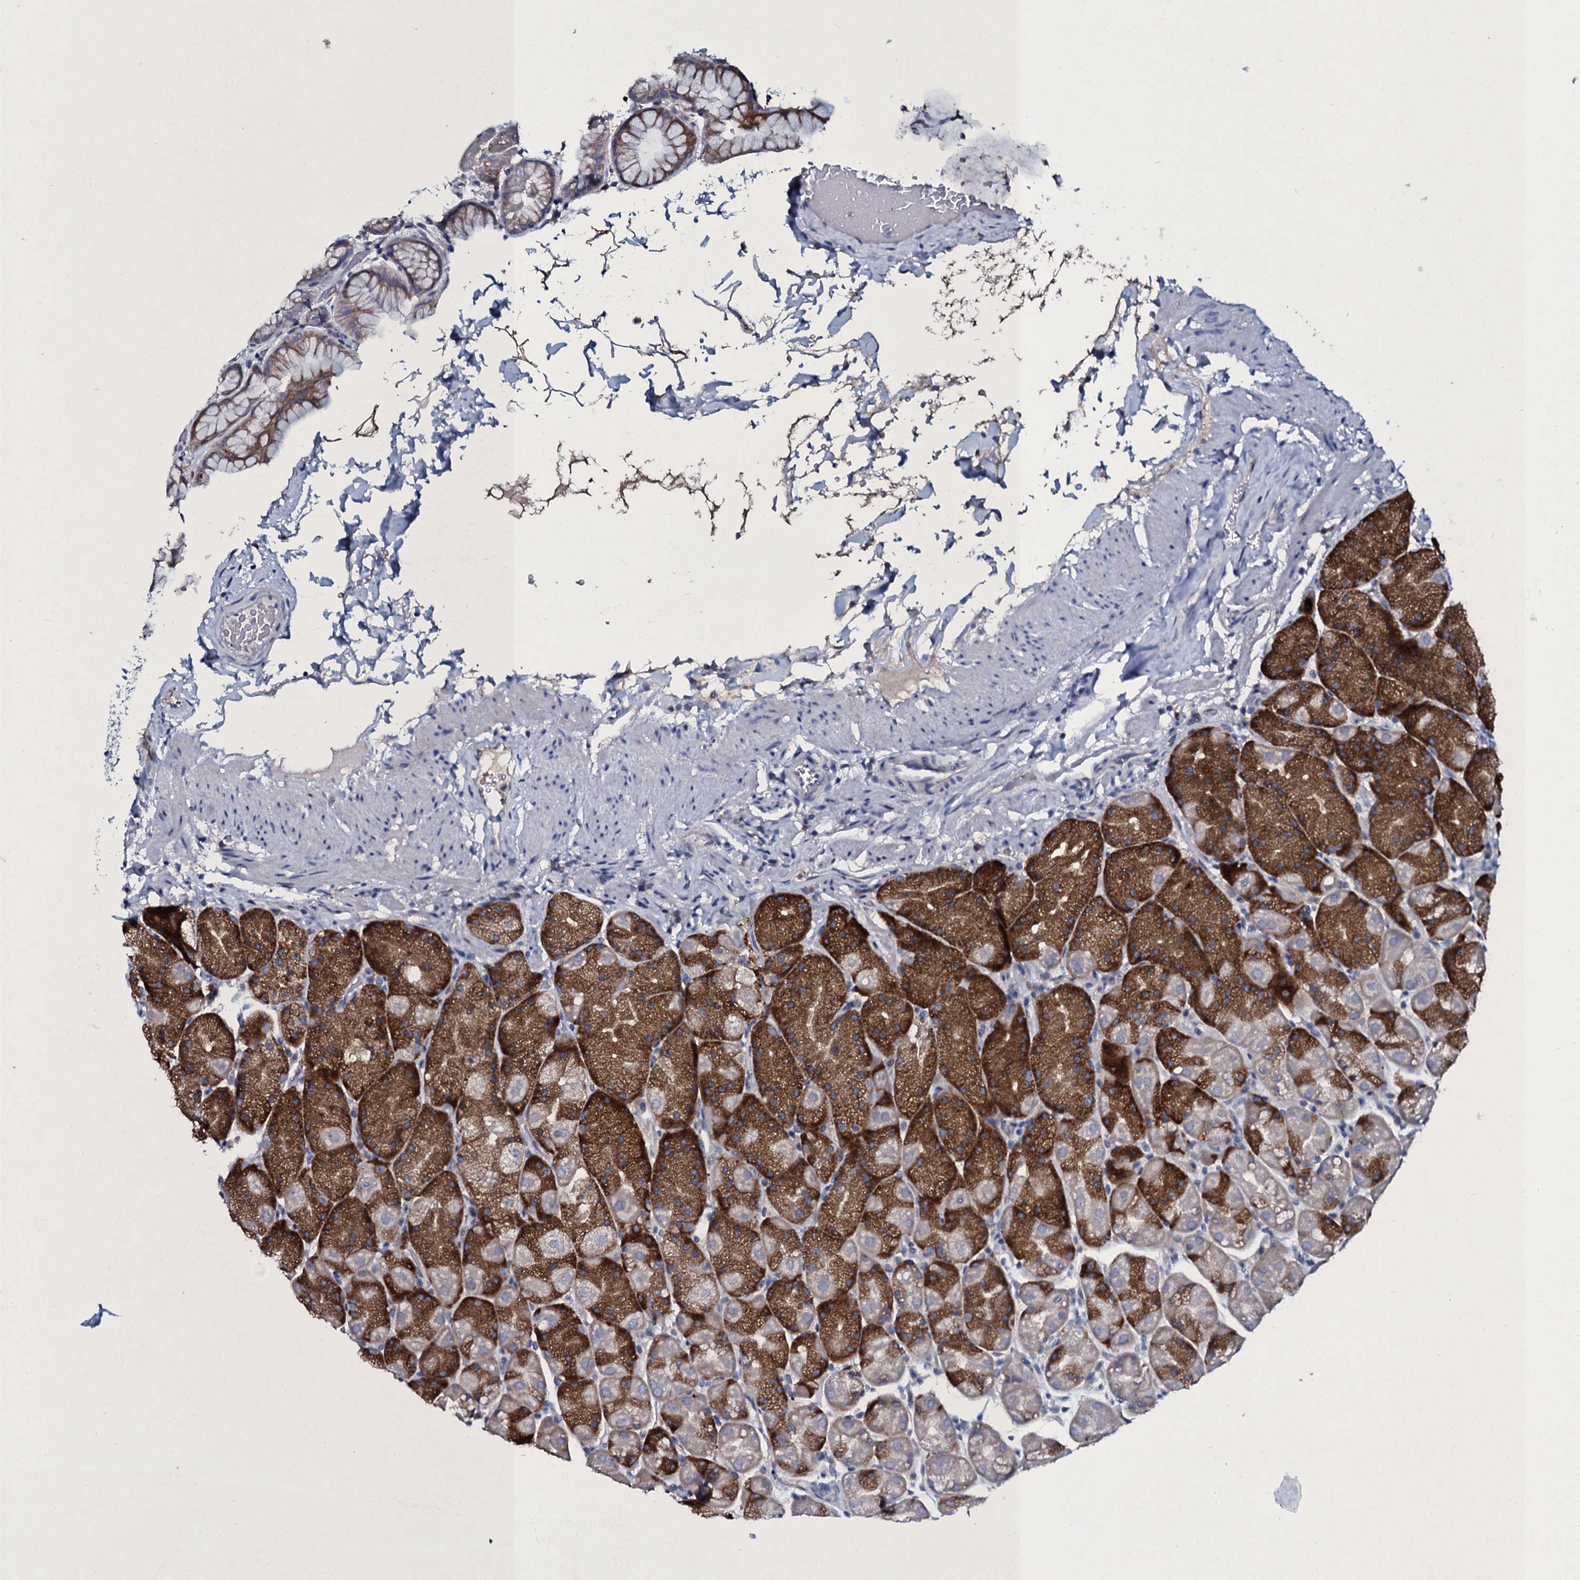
{"staining": {"intensity": "strong", "quantity": "25%-75%", "location": "cytoplasmic/membranous"}, "tissue": "stomach", "cell_type": "Glandular cells", "image_type": "normal", "snomed": [{"axis": "morphology", "description": "Normal tissue, NOS"}, {"axis": "topography", "description": "Stomach, upper"}, {"axis": "topography", "description": "Stomach, lower"}], "caption": "This is a photomicrograph of immunohistochemistry staining of normal stomach, which shows strong positivity in the cytoplasmic/membranous of glandular cells.", "gene": "TPGS2", "patient": {"sex": "male", "age": 67}}